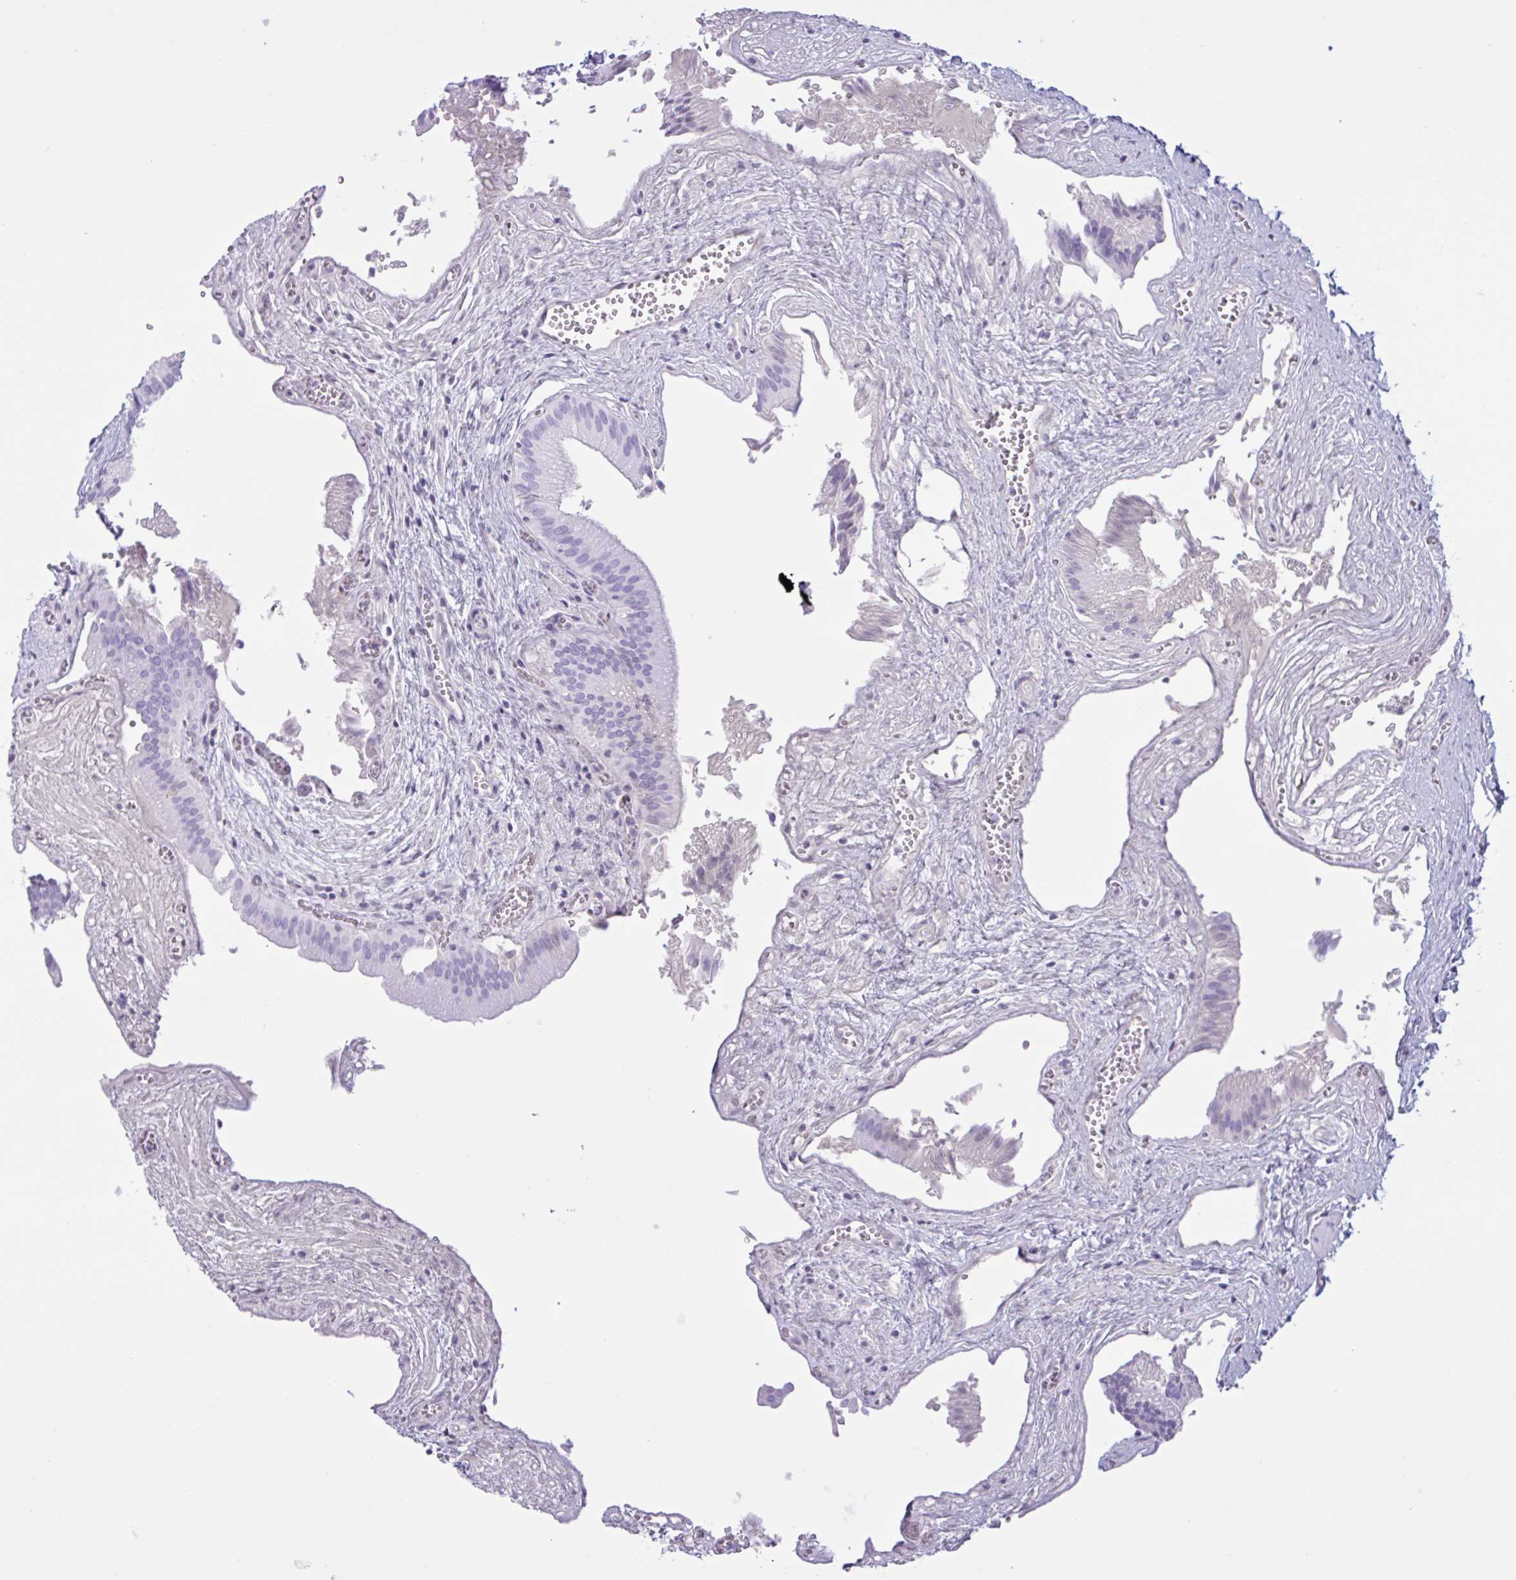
{"staining": {"intensity": "negative", "quantity": "none", "location": "none"}, "tissue": "gallbladder", "cell_type": "Glandular cells", "image_type": "normal", "snomed": [{"axis": "morphology", "description": "Normal tissue, NOS"}, {"axis": "topography", "description": "Gallbladder"}], "caption": "This is a image of IHC staining of unremarkable gallbladder, which shows no expression in glandular cells. (Brightfield microscopy of DAB (3,3'-diaminobenzidine) immunohistochemistry (IHC) at high magnification).", "gene": "MRGPRG", "patient": {"sex": "male", "age": 17}}